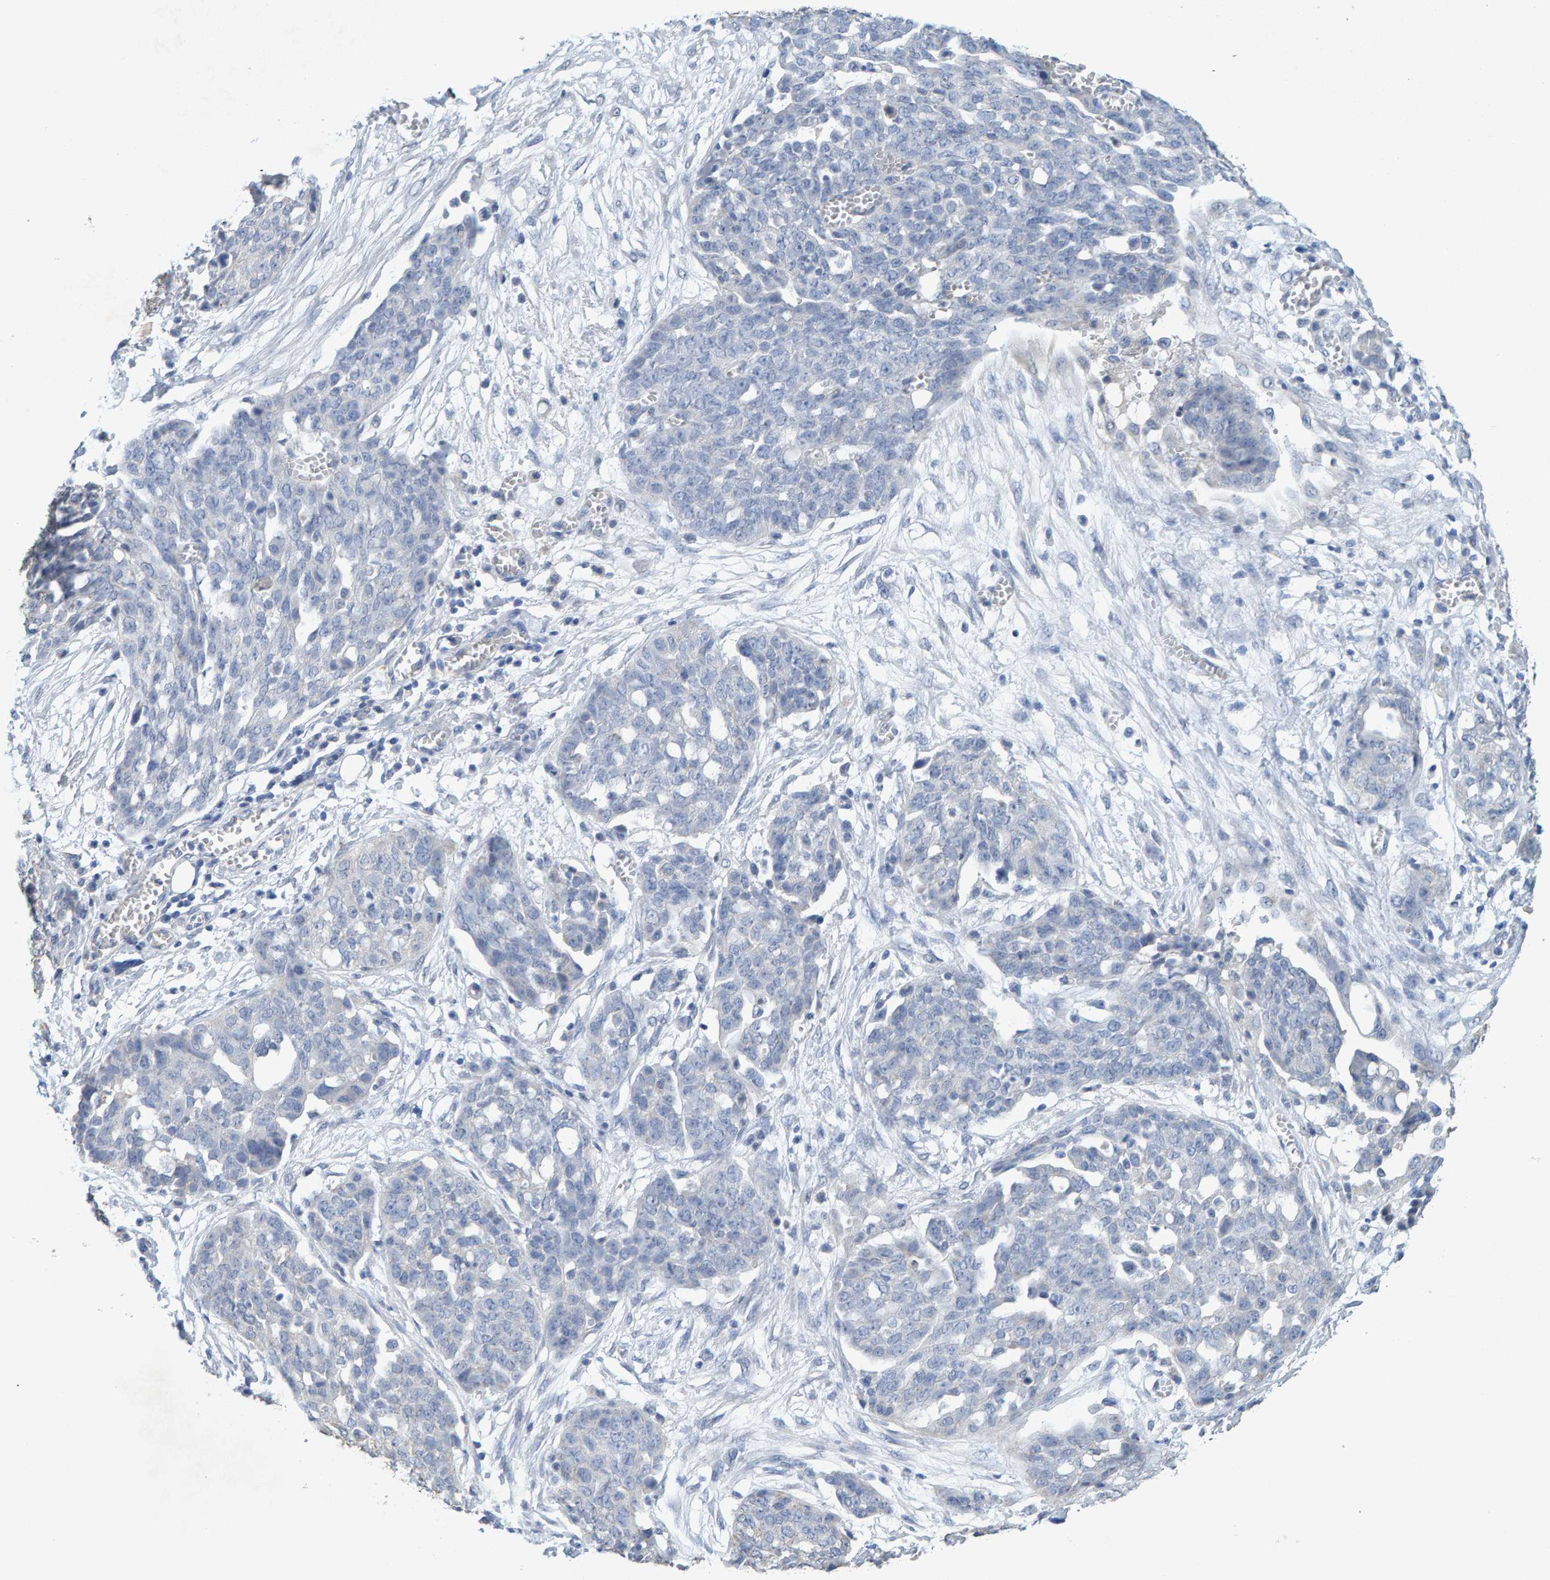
{"staining": {"intensity": "negative", "quantity": "none", "location": "none"}, "tissue": "ovarian cancer", "cell_type": "Tumor cells", "image_type": "cancer", "snomed": [{"axis": "morphology", "description": "Cystadenocarcinoma, serous, NOS"}, {"axis": "topography", "description": "Soft tissue"}, {"axis": "topography", "description": "Ovary"}], "caption": "The histopathology image shows no staining of tumor cells in ovarian serous cystadenocarcinoma.", "gene": "CTH", "patient": {"sex": "female", "age": 57}}